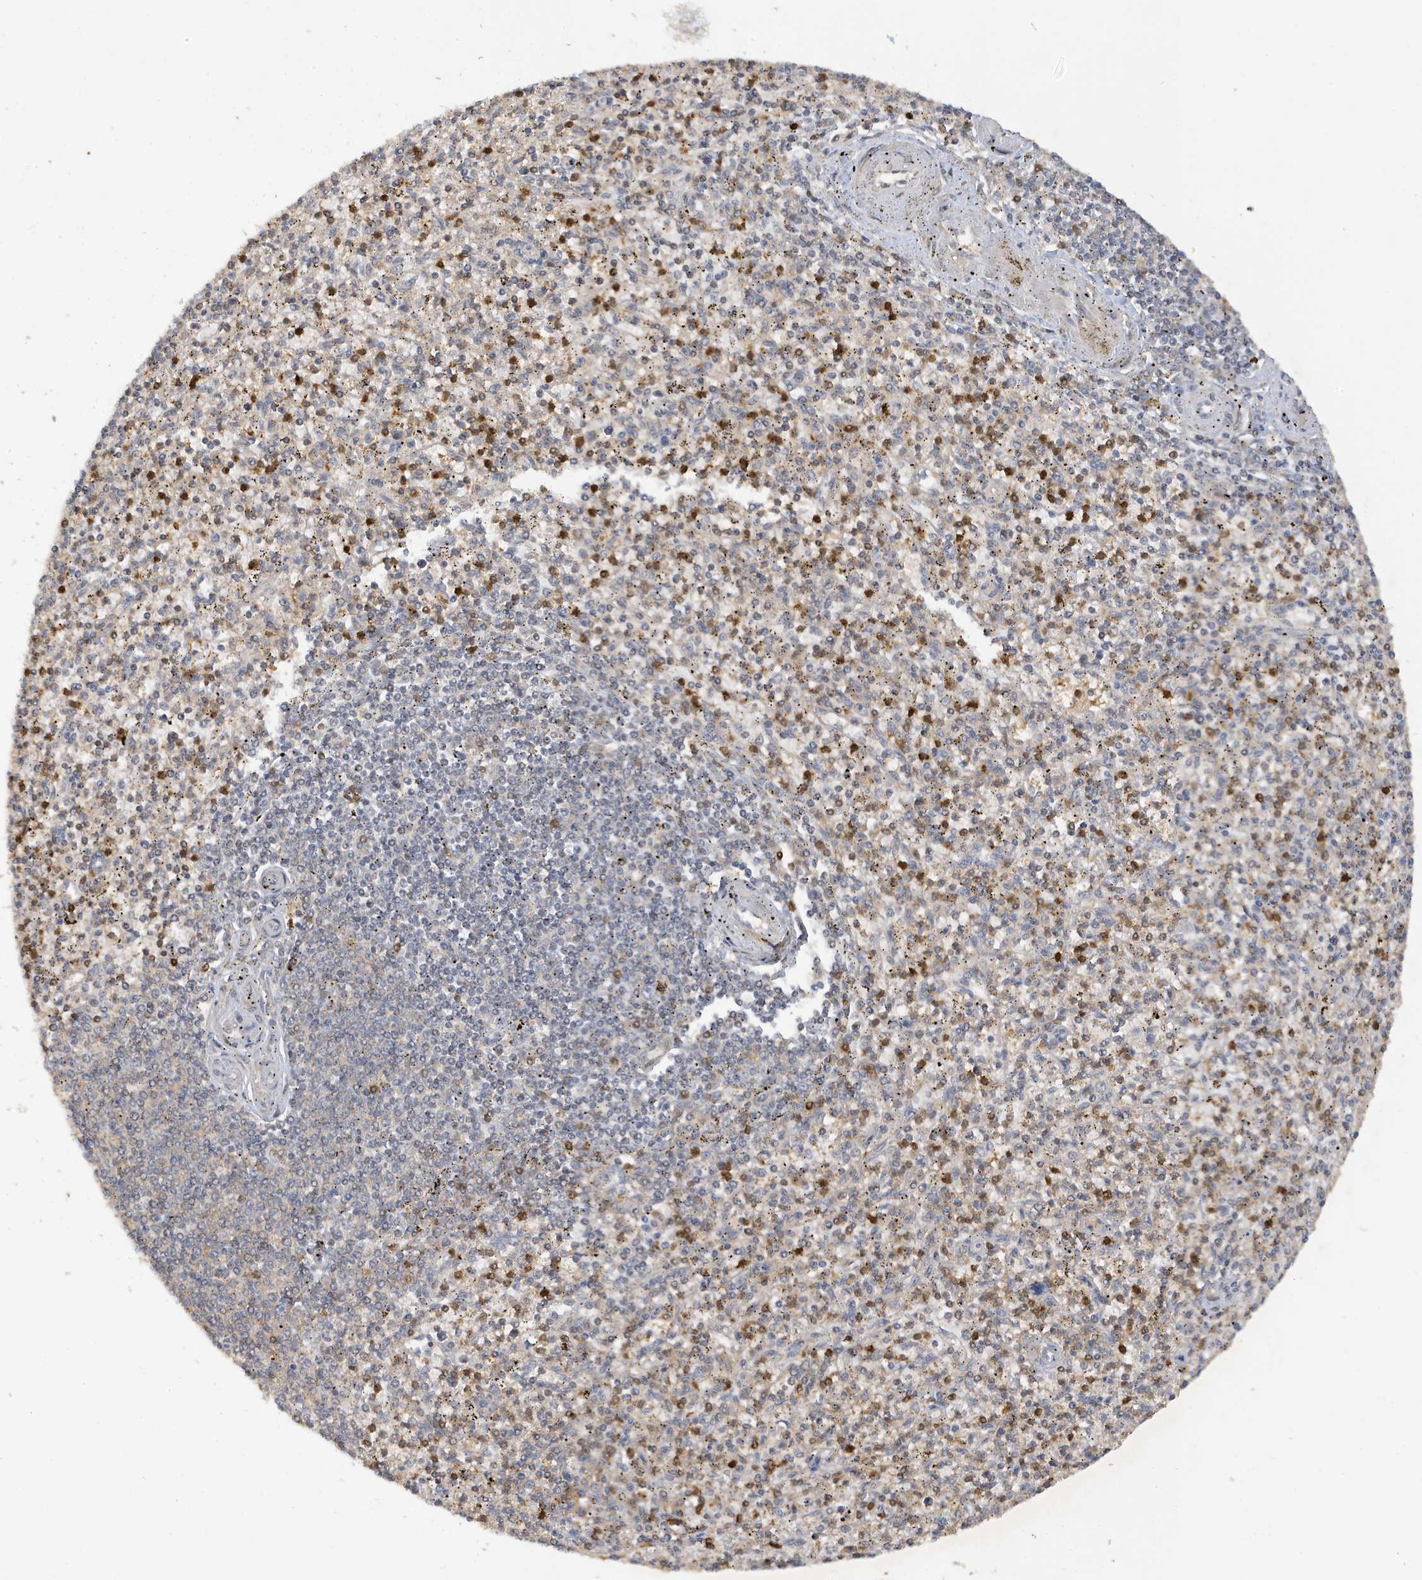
{"staining": {"intensity": "moderate", "quantity": "<25%", "location": "cytoplasmic/membranous"}, "tissue": "spleen", "cell_type": "Cells in red pulp", "image_type": "normal", "snomed": [{"axis": "morphology", "description": "Normal tissue, NOS"}, {"axis": "topography", "description": "Spleen"}], "caption": "Moderate cytoplasmic/membranous protein staining is seen in about <25% of cells in red pulp in spleen. (IHC, brightfield microscopy, high magnification).", "gene": "TAB3", "patient": {"sex": "male", "age": 72}}